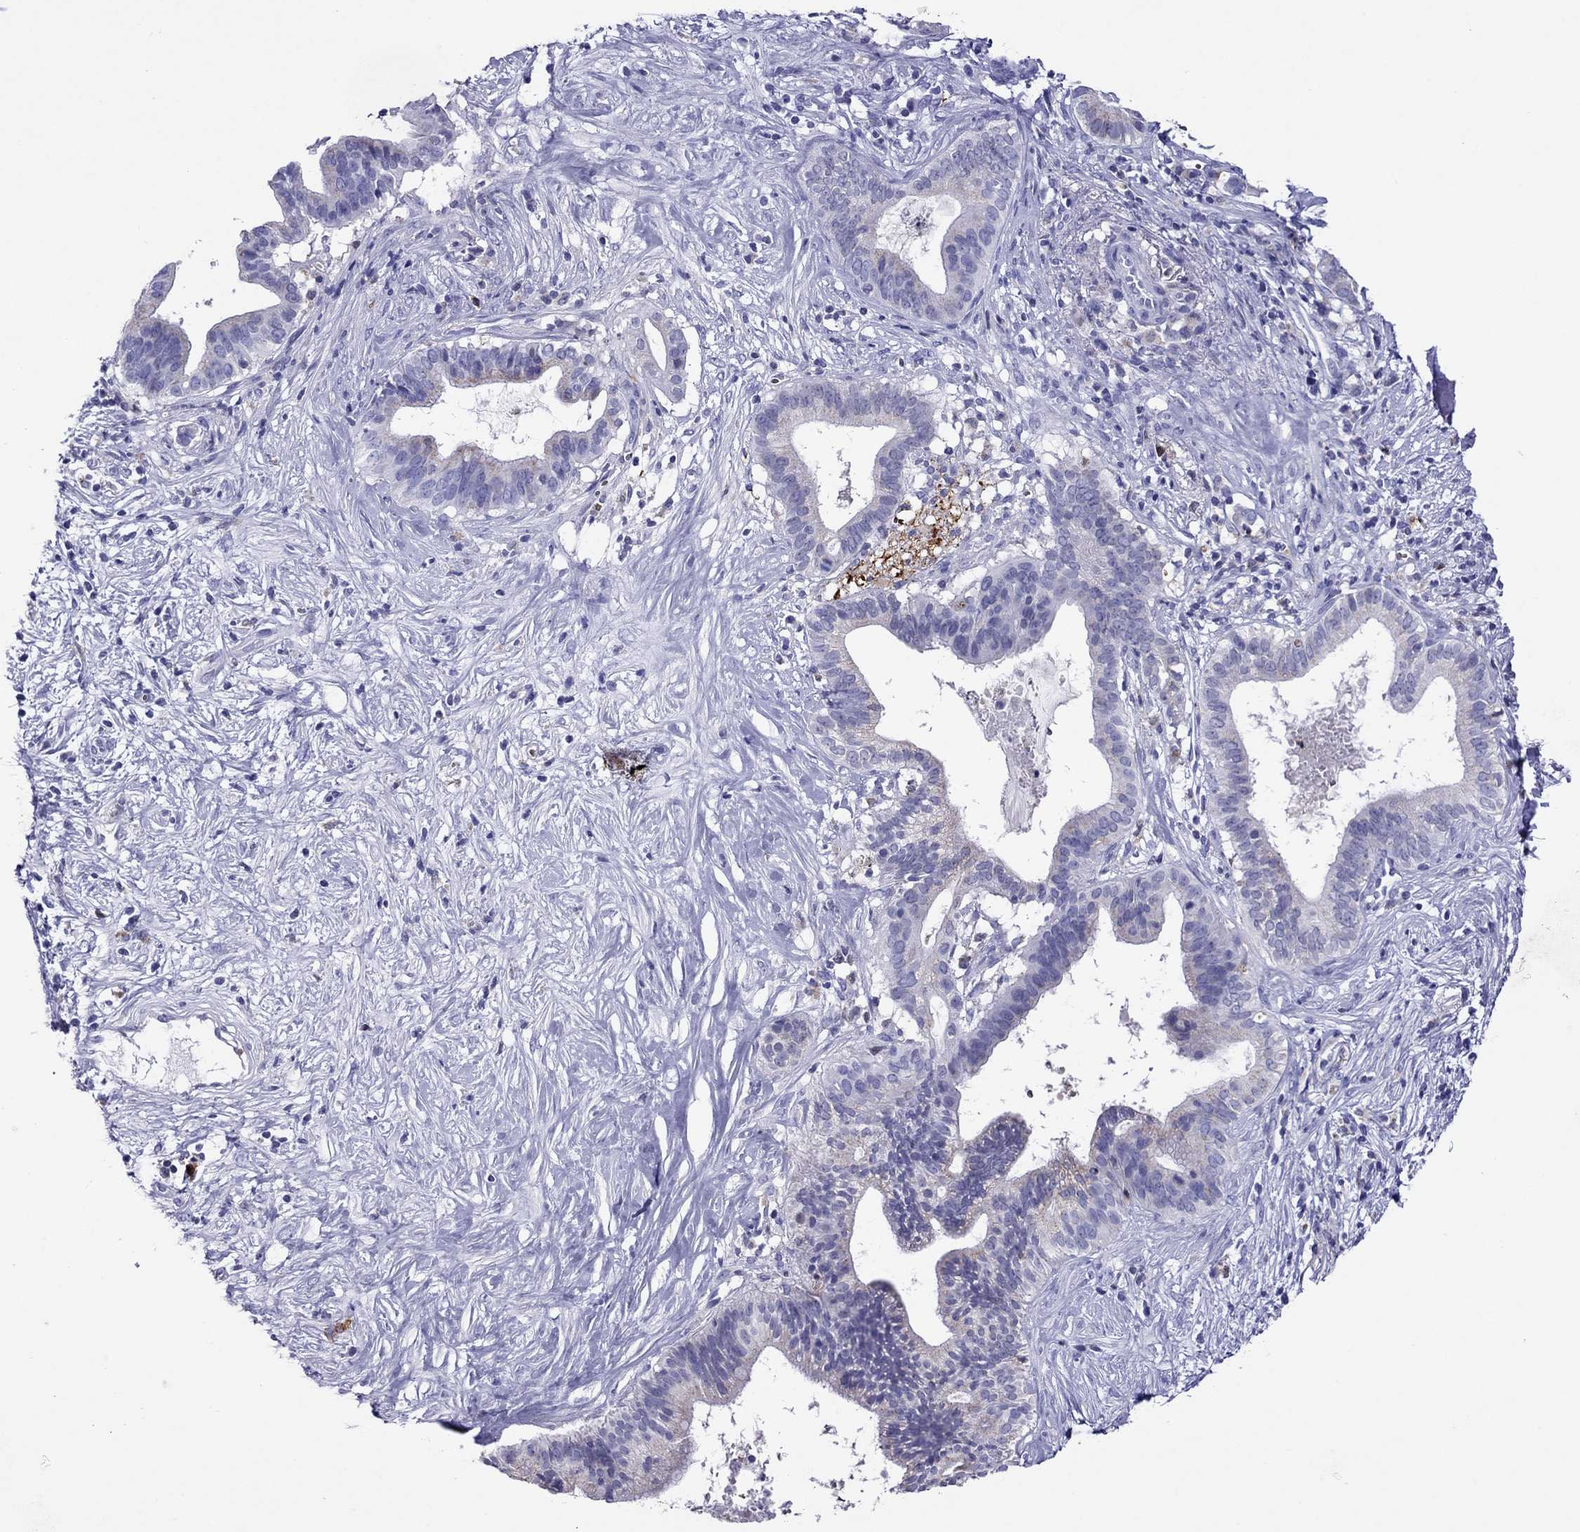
{"staining": {"intensity": "weak", "quantity": "<25%", "location": "cytoplasmic/membranous"}, "tissue": "pancreatic cancer", "cell_type": "Tumor cells", "image_type": "cancer", "snomed": [{"axis": "morphology", "description": "Adenocarcinoma, NOS"}, {"axis": "topography", "description": "Pancreas"}], "caption": "Immunohistochemistry (IHC) micrograph of neoplastic tissue: human pancreatic adenocarcinoma stained with DAB shows no significant protein positivity in tumor cells.", "gene": "SCG2", "patient": {"sex": "male", "age": 61}}